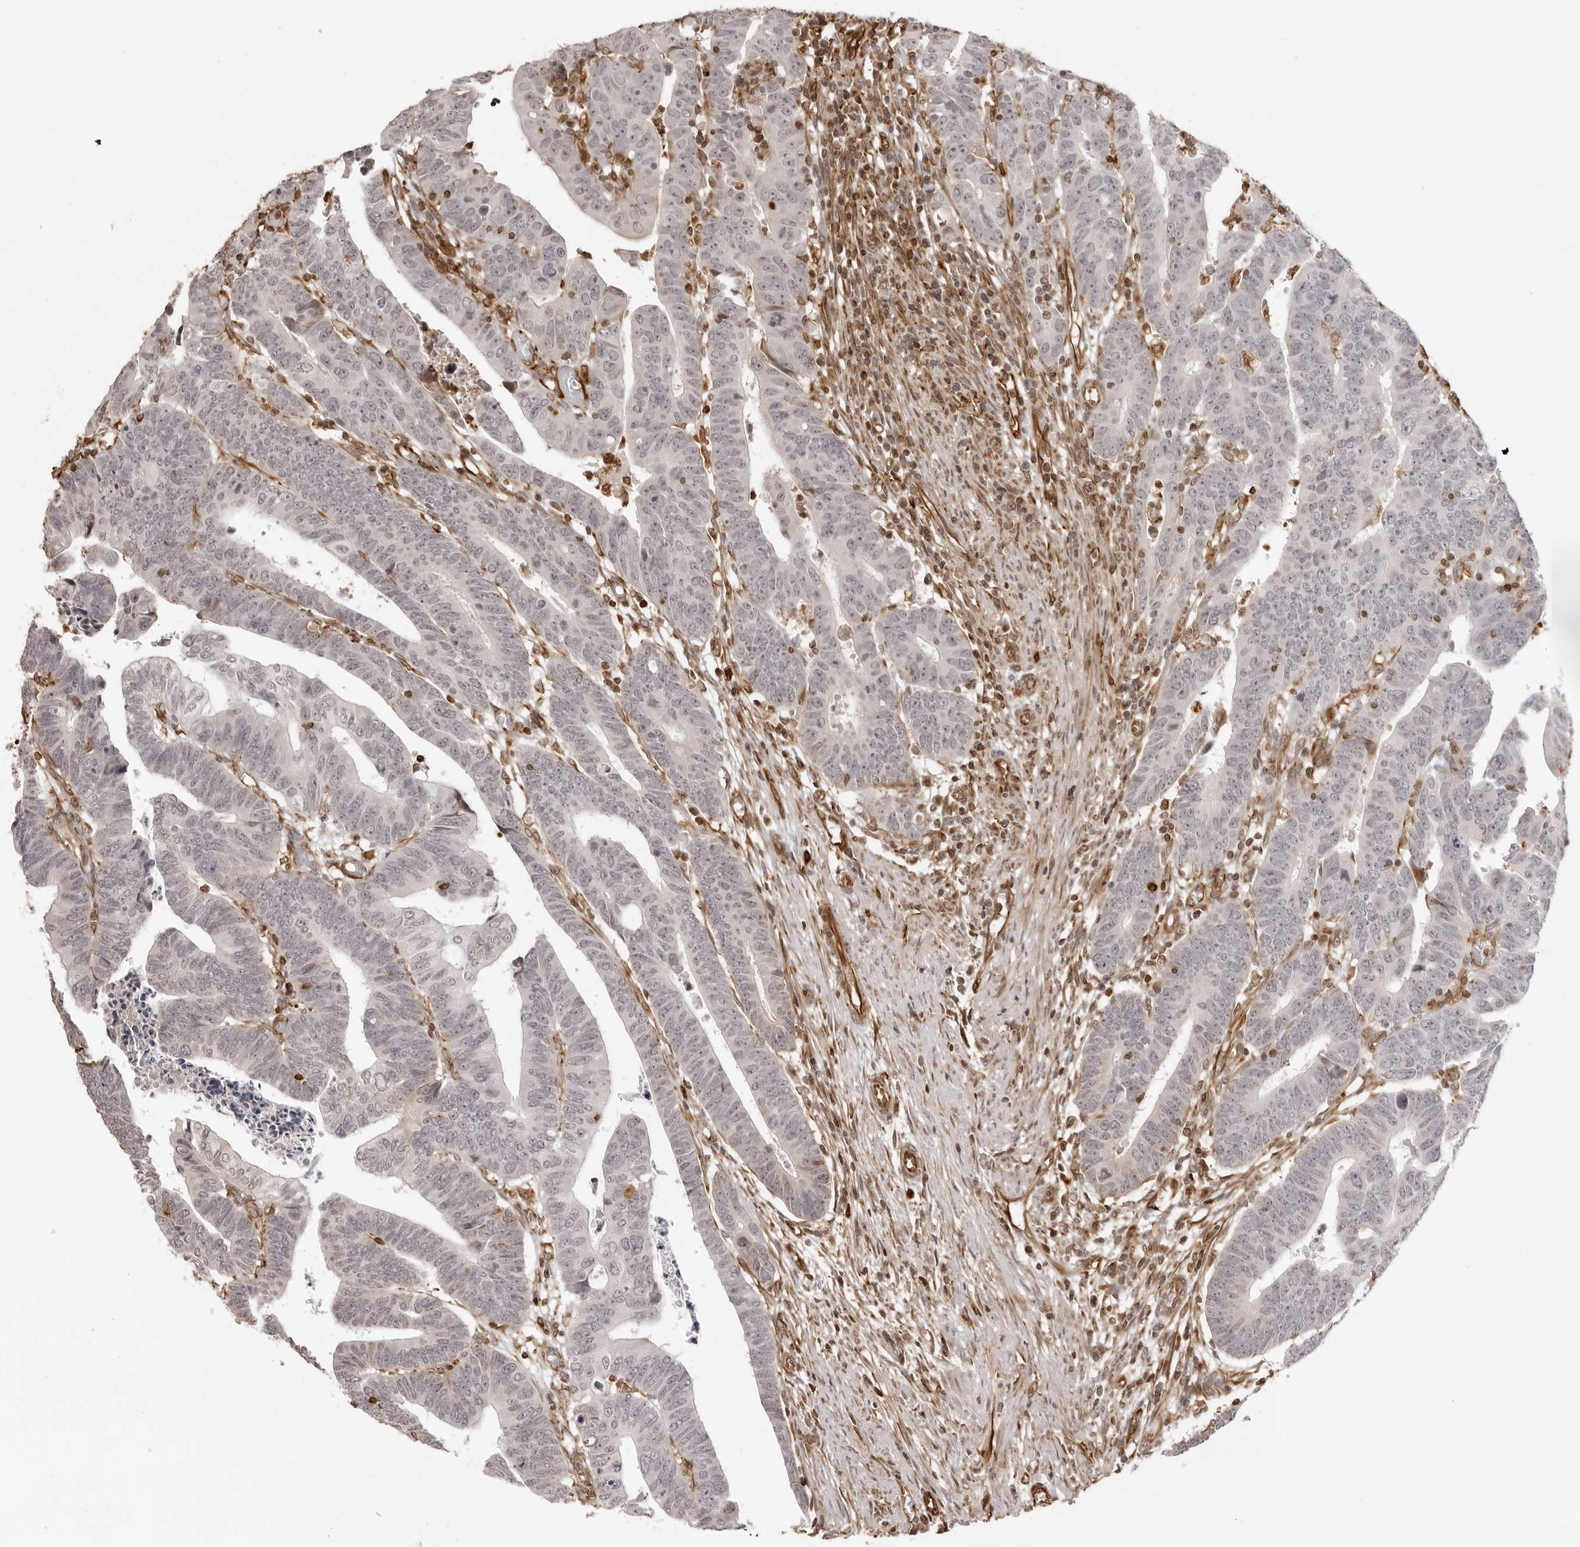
{"staining": {"intensity": "negative", "quantity": "none", "location": "none"}, "tissue": "colorectal cancer", "cell_type": "Tumor cells", "image_type": "cancer", "snomed": [{"axis": "morphology", "description": "Adenocarcinoma, NOS"}, {"axis": "topography", "description": "Rectum"}], "caption": "A high-resolution photomicrograph shows IHC staining of colorectal cancer, which shows no significant expression in tumor cells. (DAB immunohistochemistry with hematoxylin counter stain).", "gene": "DYNLT5", "patient": {"sex": "female", "age": 65}}